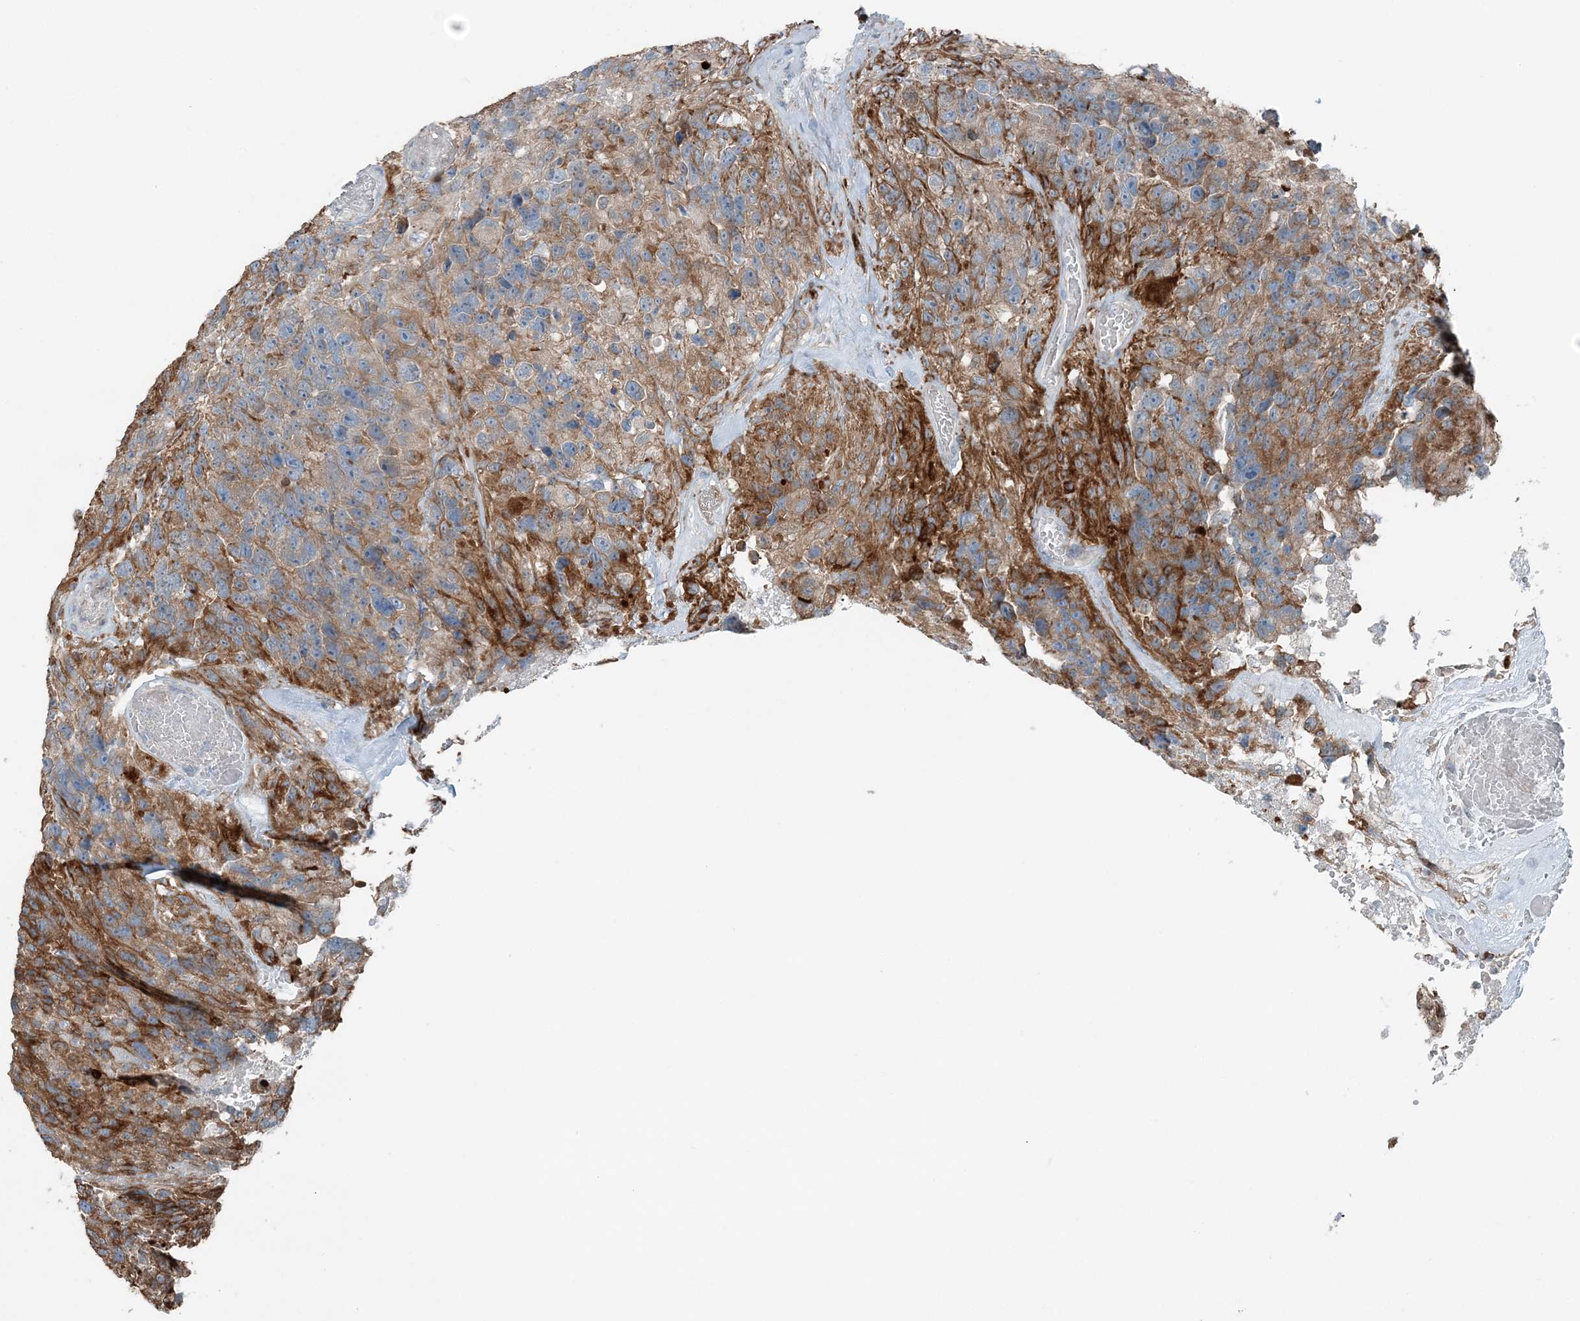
{"staining": {"intensity": "moderate", "quantity": ">75%", "location": "cytoplasmic/membranous"}, "tissue": "glioma", "cell_type": "Tumor cells", "image_type": "cancer", "snomed": [{"axis": "morphology", "description": "Glioma, malignant, High grade"}, {"axis": "topography", "description": "Brain"}], "caption": "Tumor cells demonstrate moderate cytoplasmic/membranous staining in about >75% of cells in malignant glioma (high-grade).", "gene": "KY", "patient": {"sex": "male", "age": 69}}